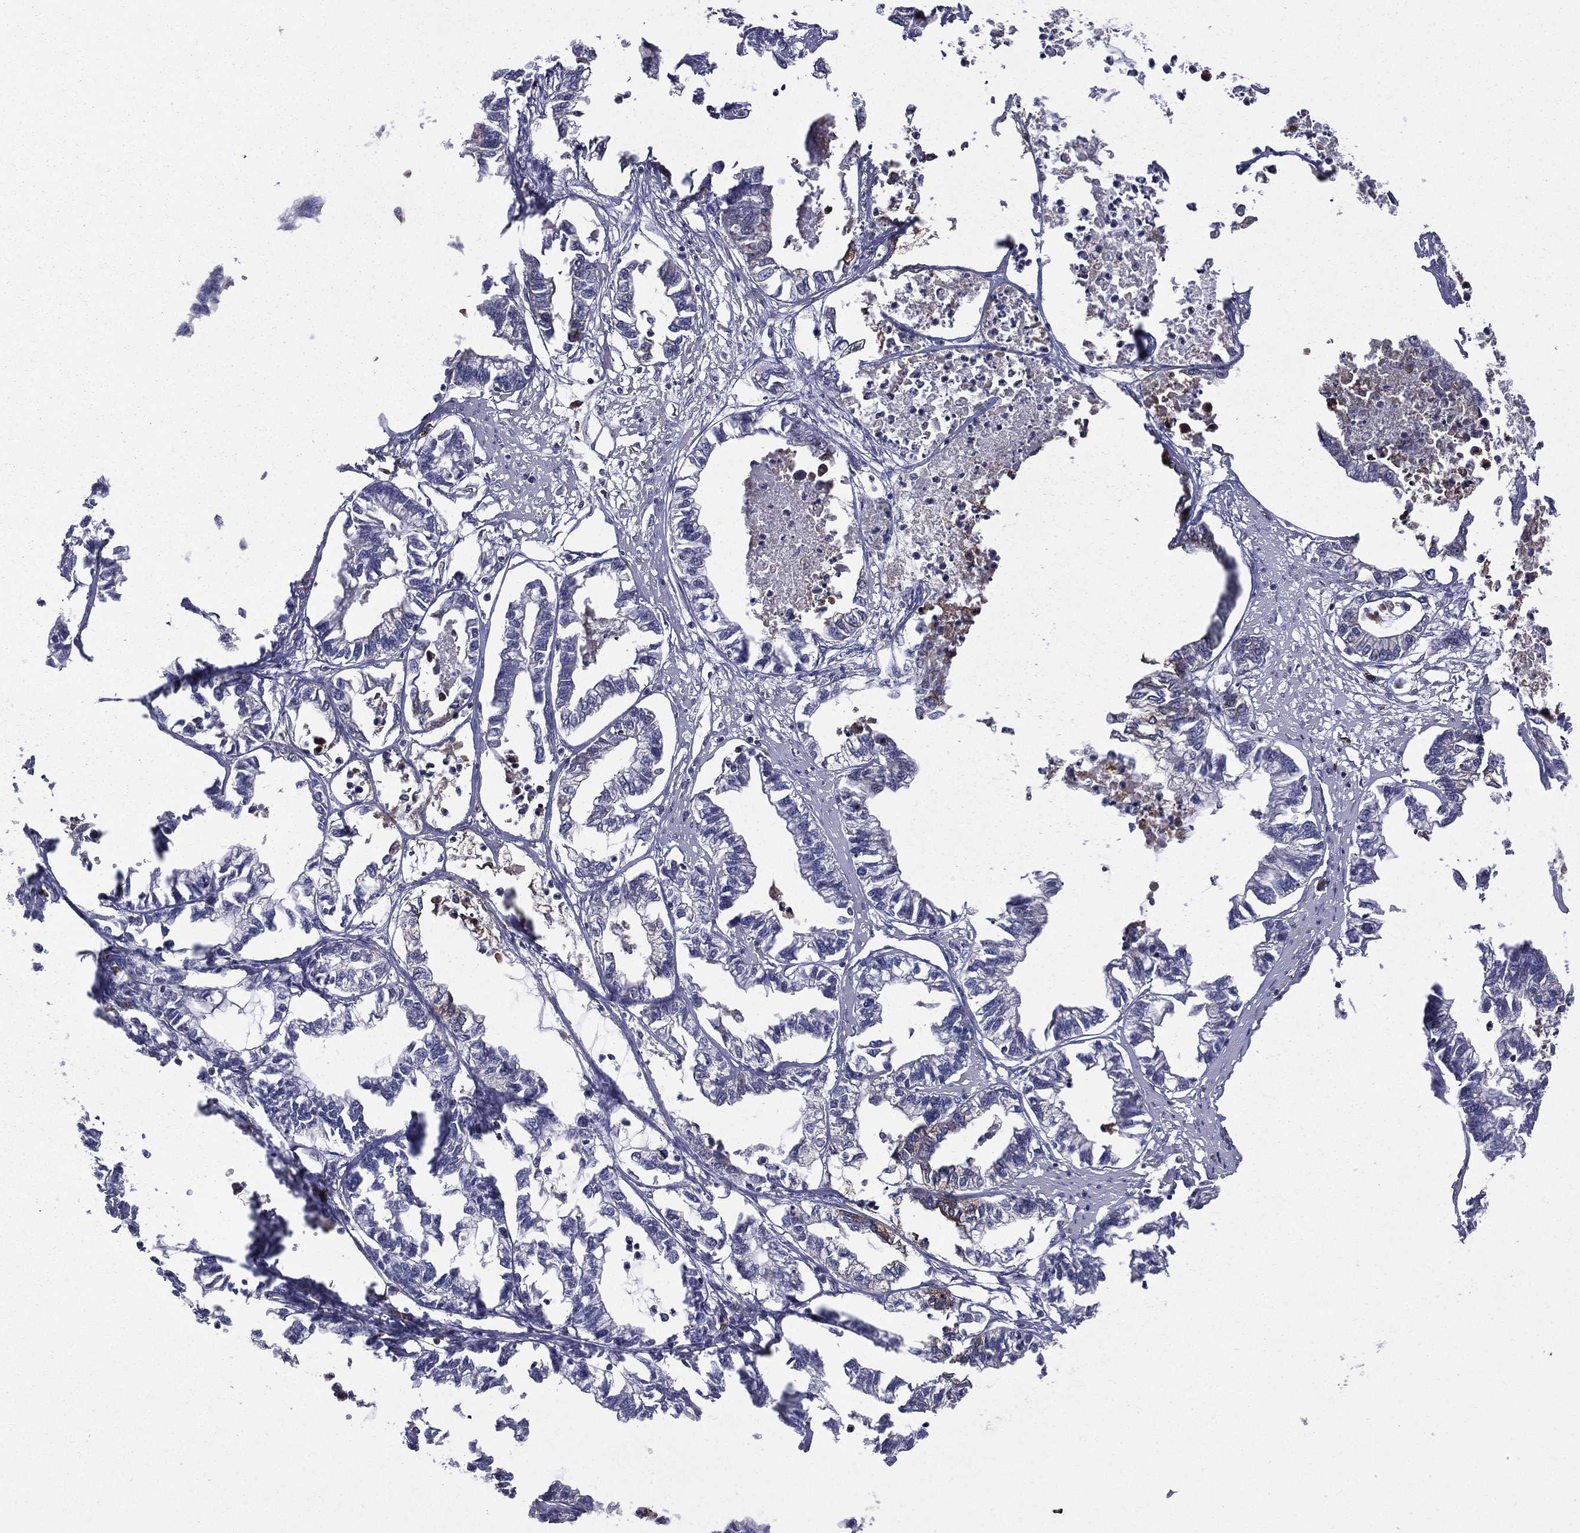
{"staining": {"intensity": "negative", "quantity": "none", "location": "none"}, "tissue": "stomach cancer", "cell_type": "Tumor cells", "image_type": "cancer", "snomed": [{"axis": "morphology", "description": "Adenocarcinoma, NOS"}, {"axis": "topography", "description": "Stomach"}], "caption": "The immunohistochemistry (IHC) micrograph has no significant staining in tumor cells of adenocarcinoma (stomach) tissue.", "gene": "C20orf96", "patient": {"sex": "male", "age": 83}}